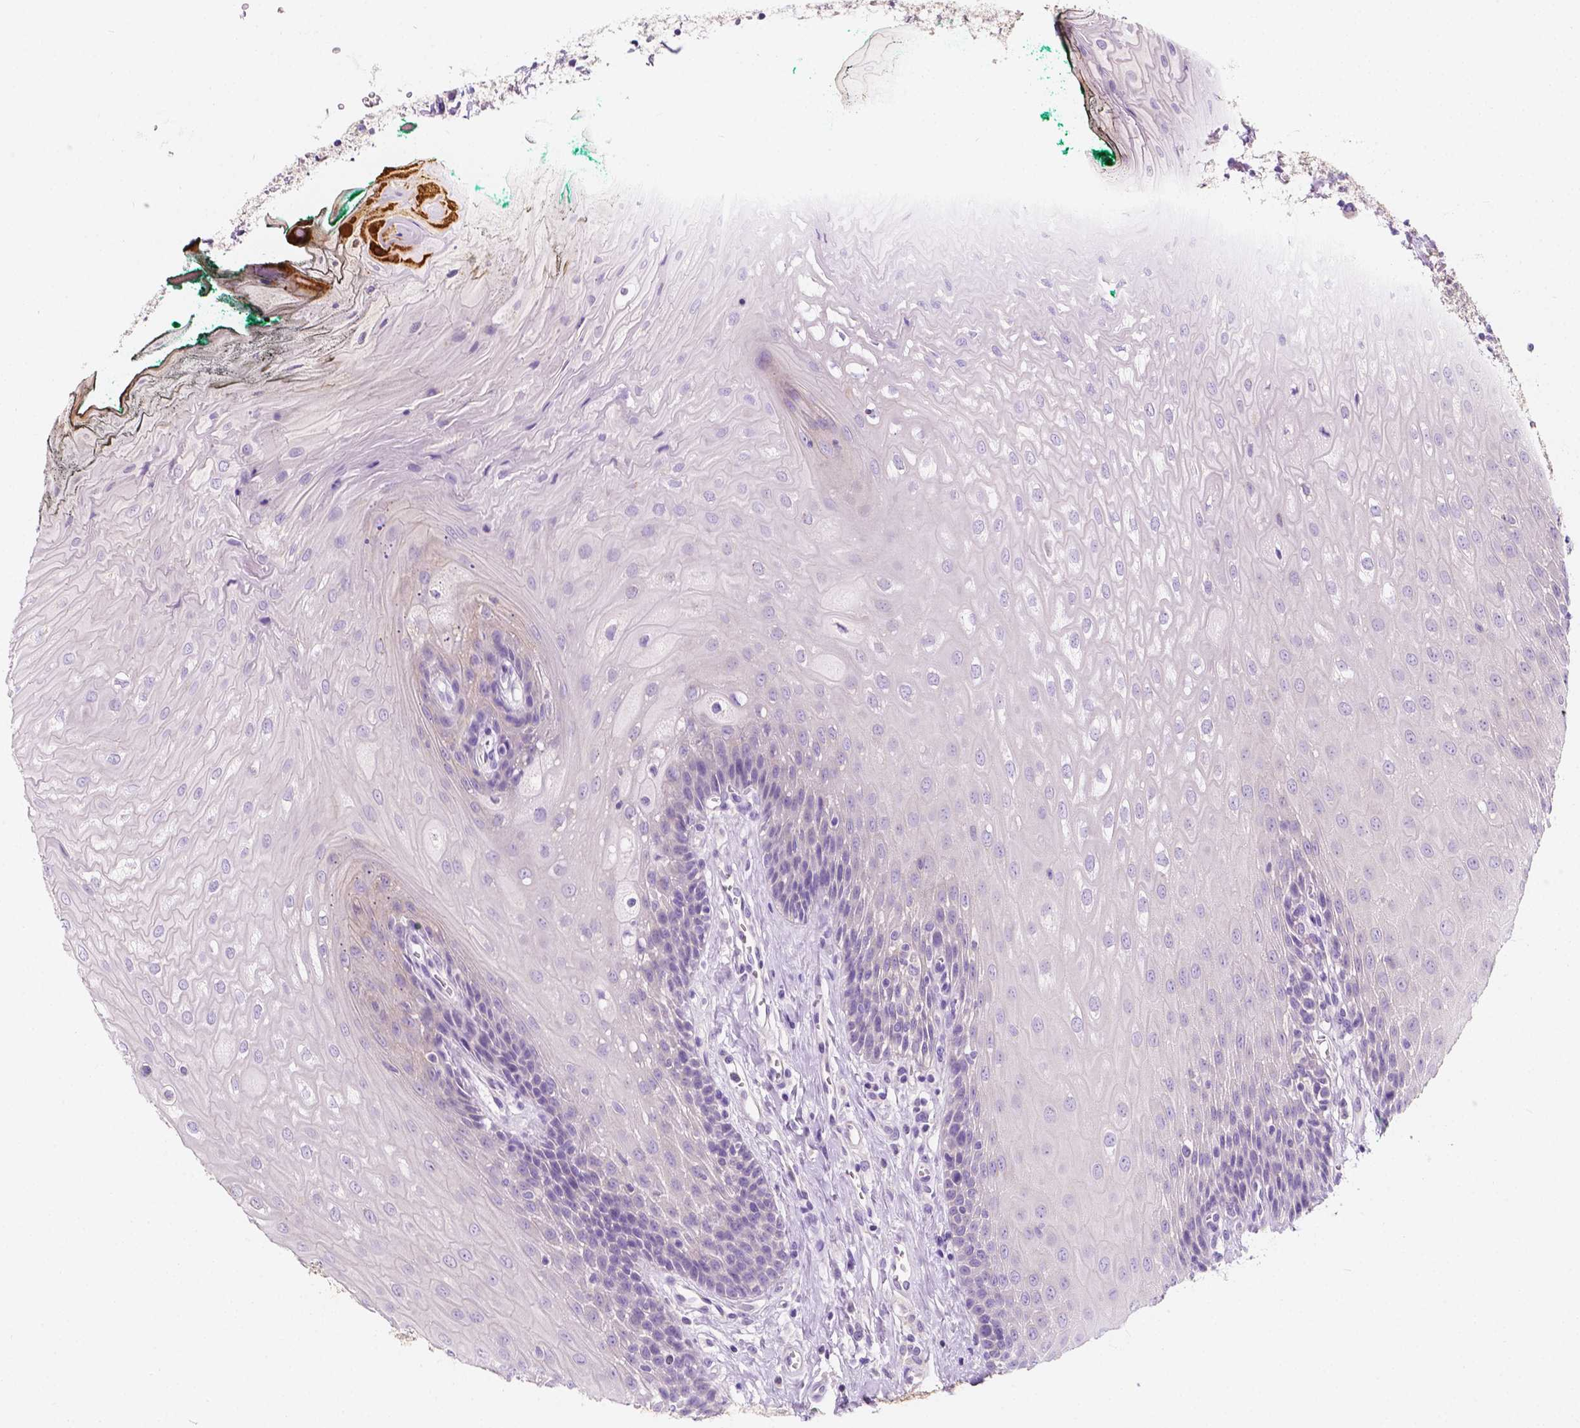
{"staining": {"intensity": "negative", "quantity": "none", "location": "none"}, "tissue": "oral mucosa", "cell_type": "Squamous epithelial cells", "image_type": "normal", "snomed": [{"axis": "morphology", "description": "Normal tissue, NOS"}, {"axis": "topography", "description": "Oral tissue"}], "caption": "A micrograph of human oral mucosa is negative for staining in squamous epithelial cells. (DAB (3,3'-diaminobenzidine) immunohistochemistry, high magnification).", "gene": "SIRT2", "patient": {"sex": "female", "age": 68}}